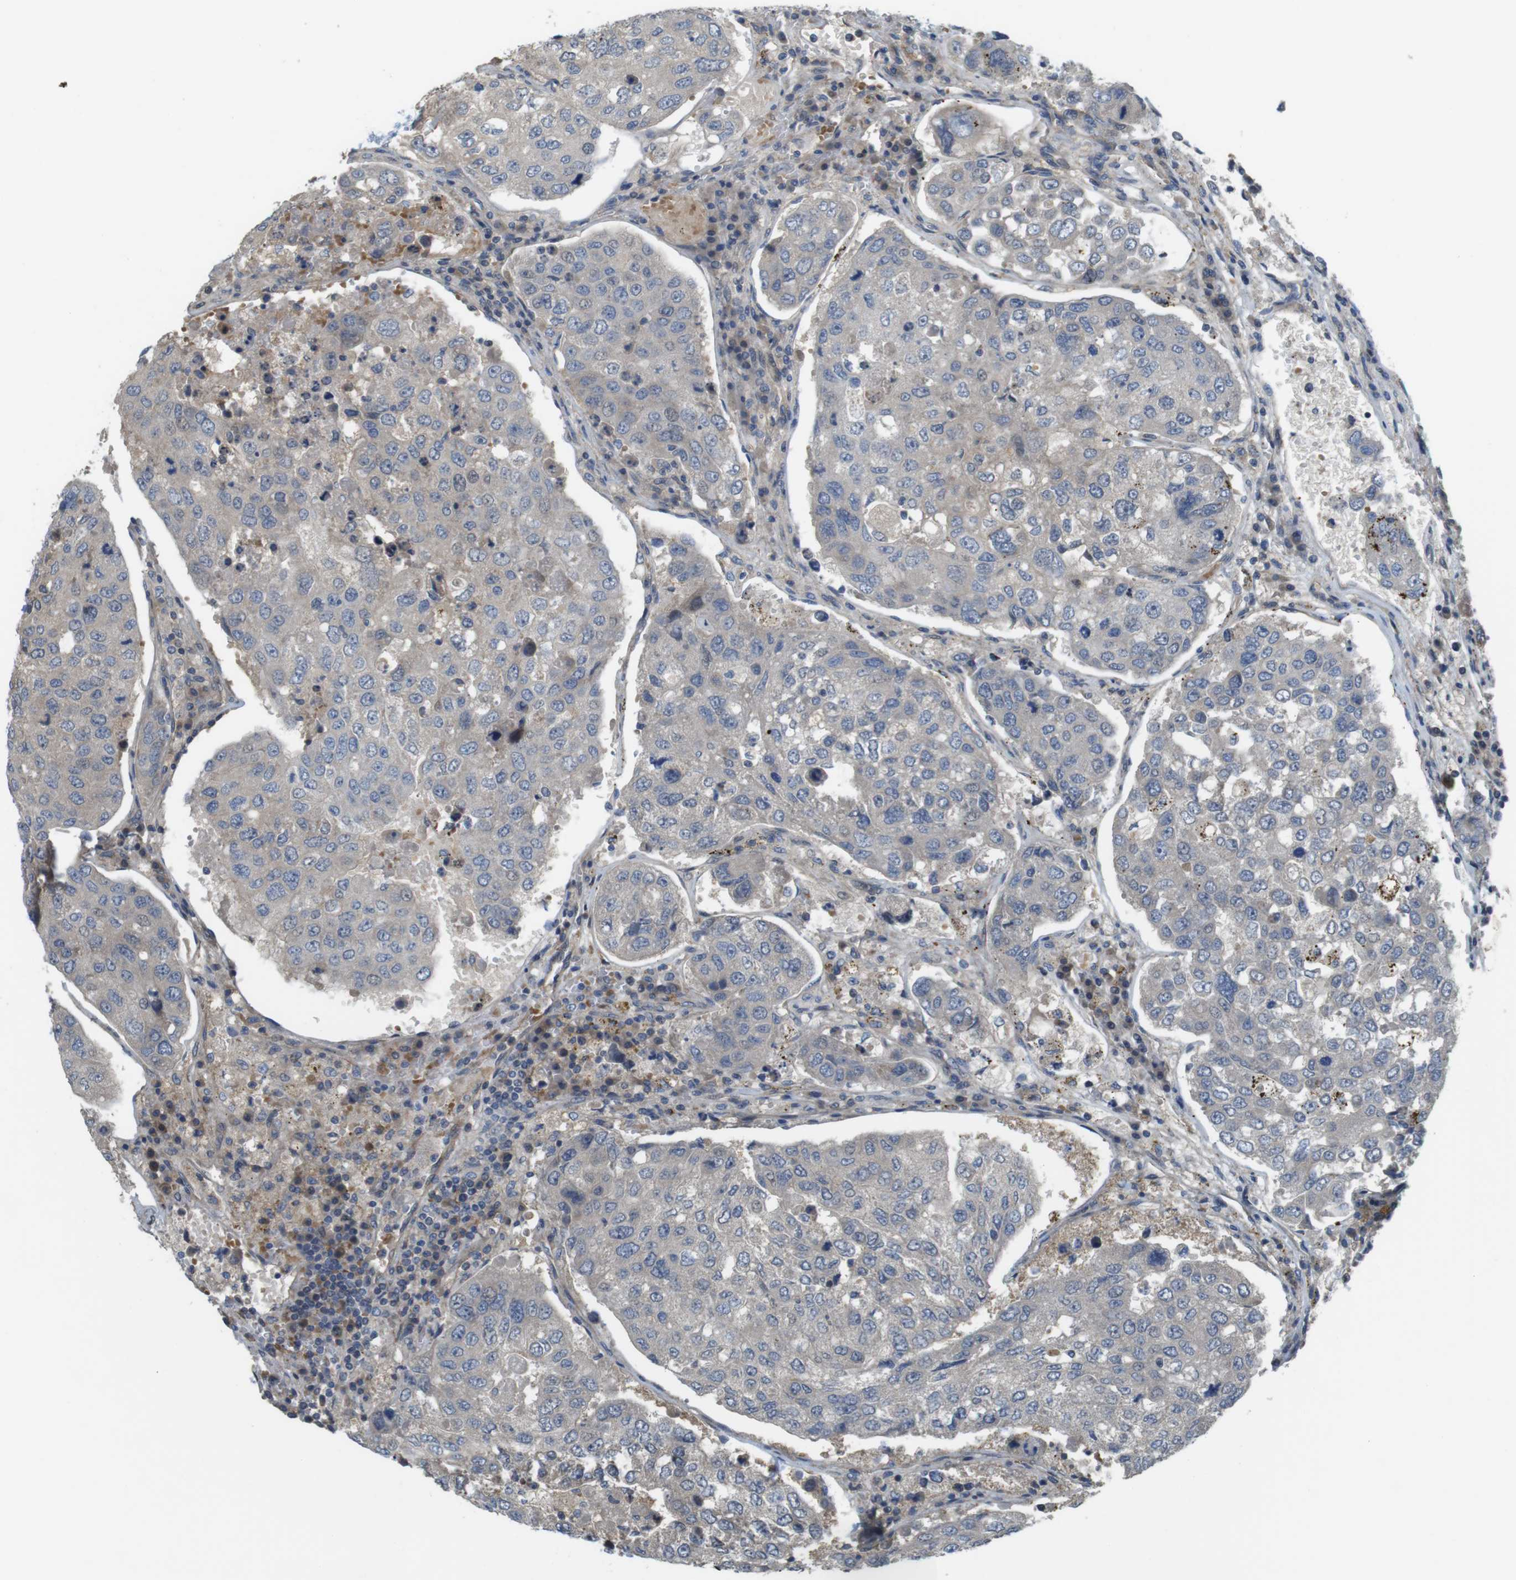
{"staining": {"intensity": "negative", "quantity": "none", "location": "none"}, "tissue": "urothelial cancer", "cell_type": "Tumor cells", "image_type": "cancer", "snomed": [{"axis": "morphology", "description": "Urothelial carcinoma, High grade"}, {"axis": "topography", "description": "Lymph node"}, {"axis": "topography", "description": "Urinary bladder"}], "caption": "Immunohistochemistry image of neoplastic tissue: high-grade urothelial carcinoma stained with DAB (3,3'-diaminobenzidine) shows no significant protein positivity in tumor cells.", "gene": "ABHD15", "patient": {"sex": "male", "age": 51}}